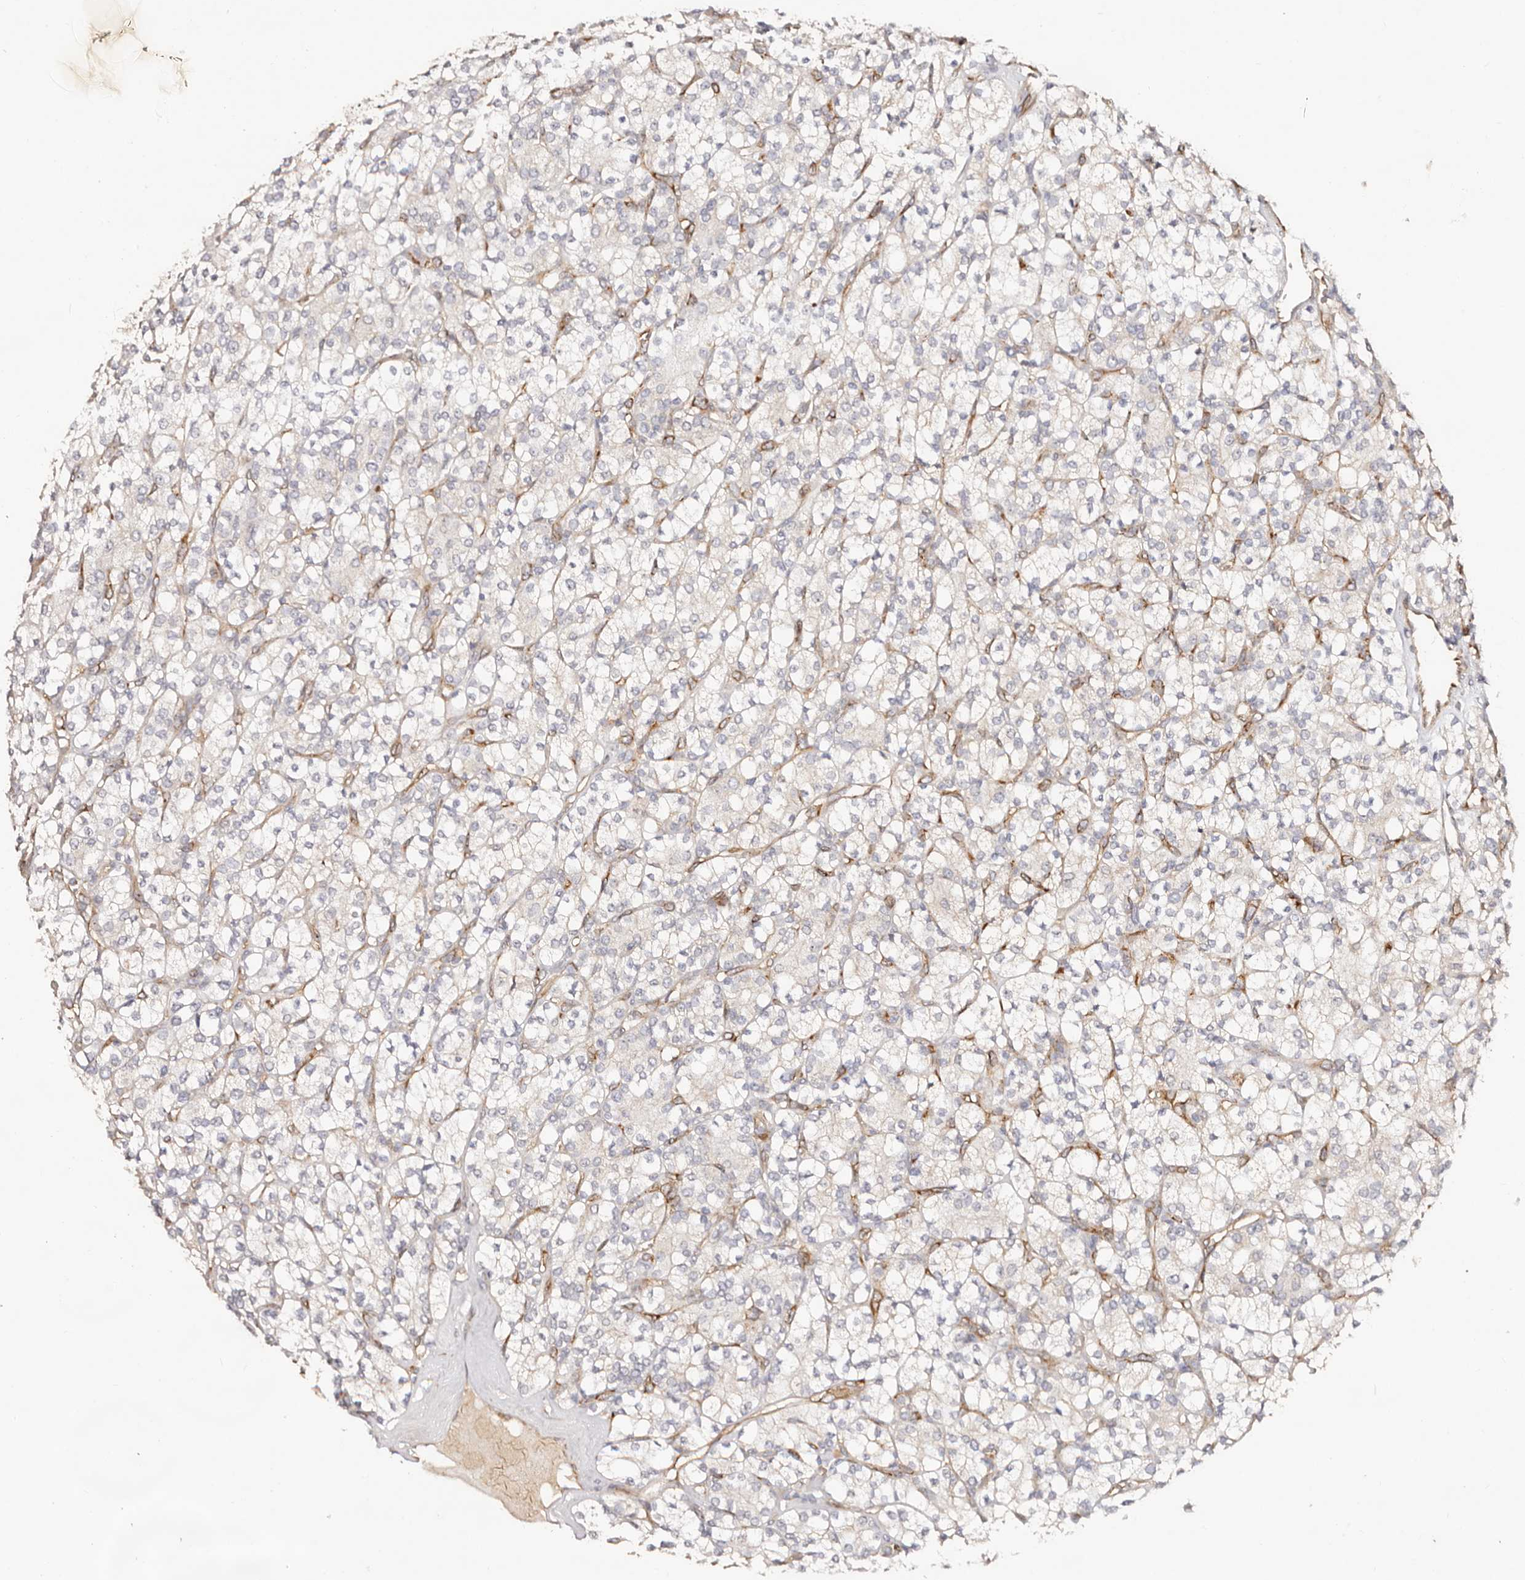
{"staining": {"intensity": "negative", "quantity": "none", "location": "none"}, "tissue": "renal cancer", "cell_type": "Tumor cells", "image_type": "cancer", "snomed": [{"axis": "morphology", "description": "Adenocarcinoma, NOS"}, {"axis": "topography", "description": "Kidney"}], "caption": "This image is of renal cancer stained with IHC to label a protein in brown with the nuclei are counter-stained blue. There is no staining in tumor cells.", "gene": "SERPINH1", "patient": {"sex": "male", "age": 77}}